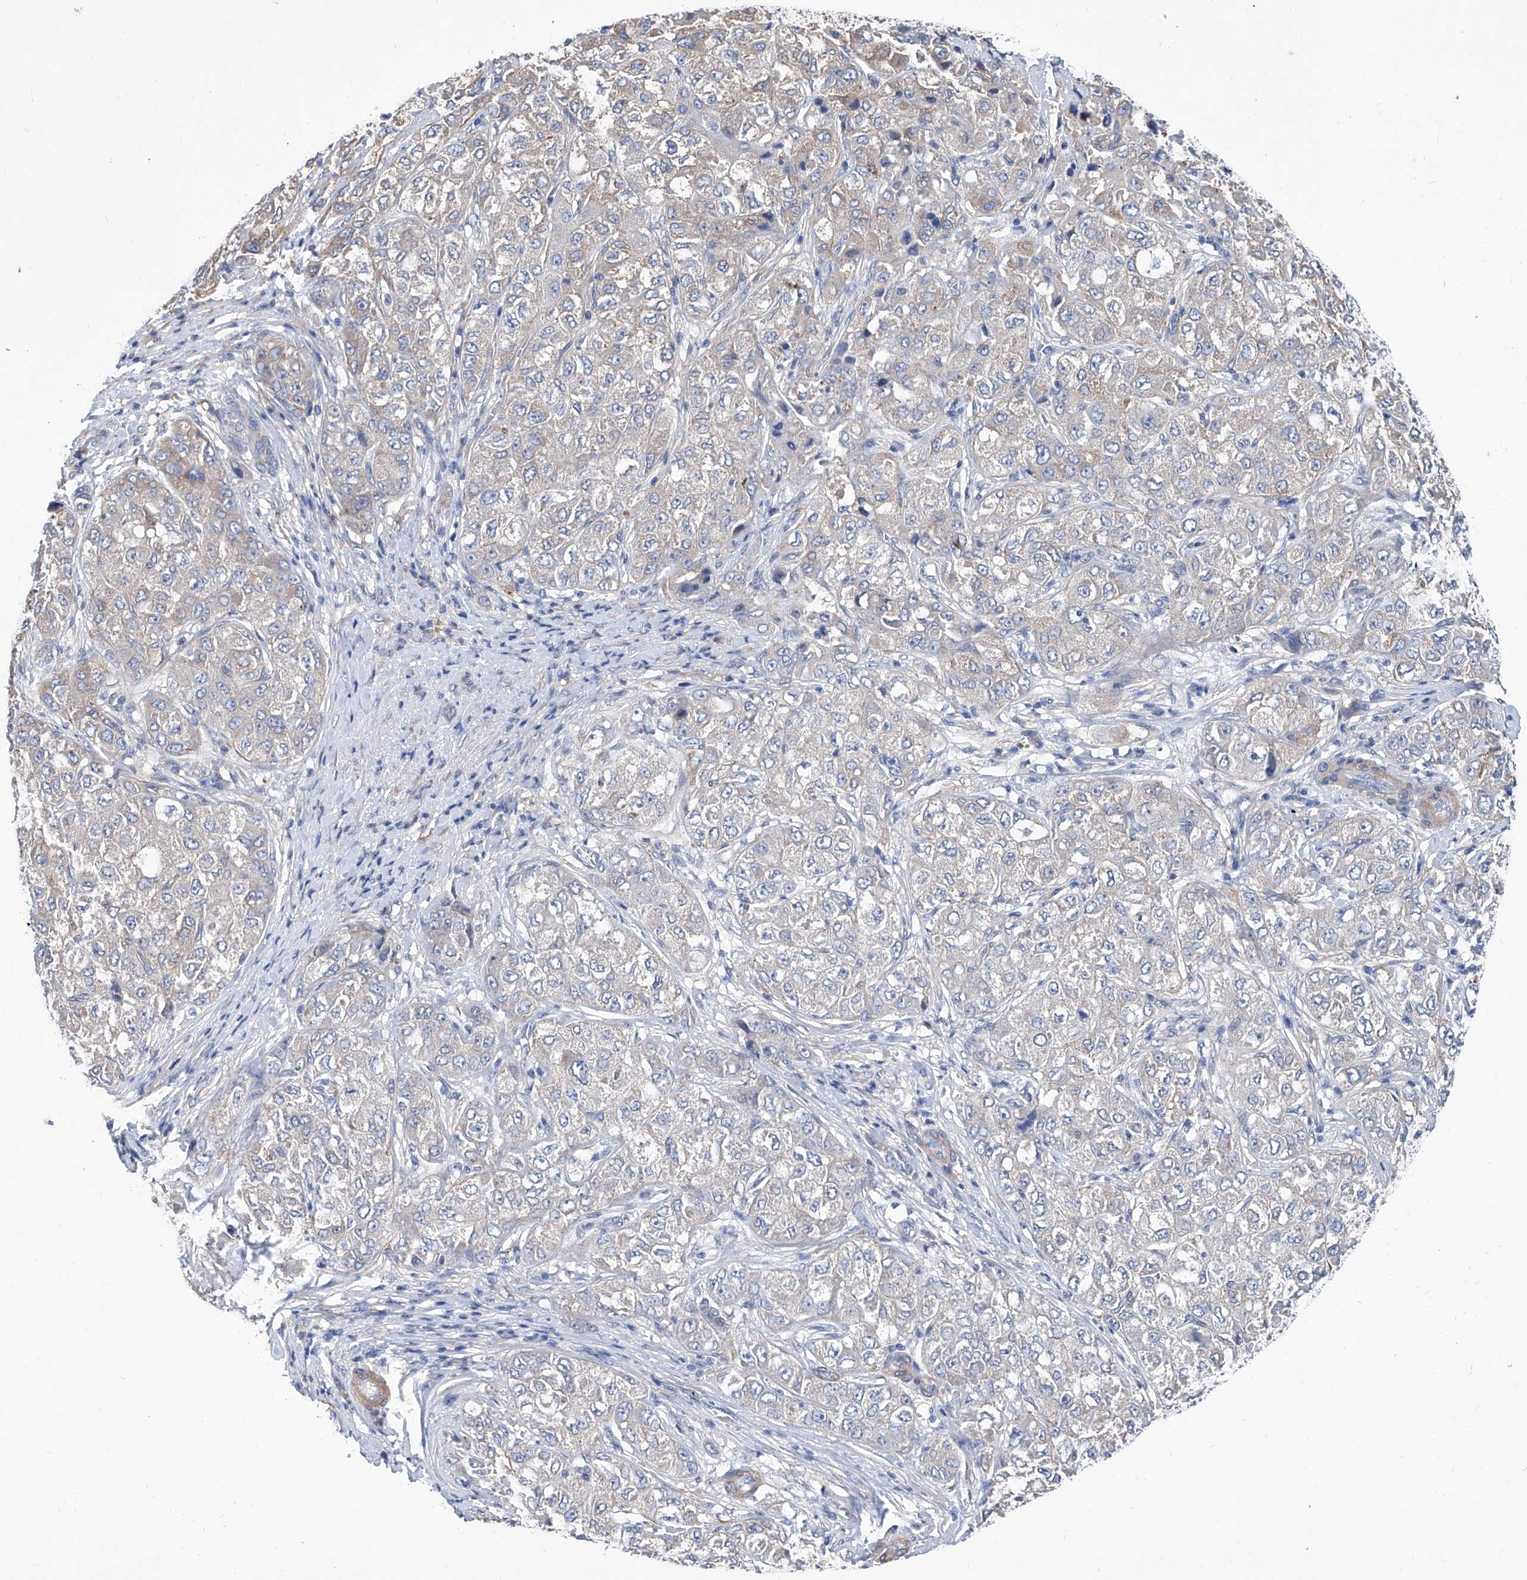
{"staining": {"intensity": "negative", "quantity": "none", "location": "none"}, "tissue": "liver cancer", "cell_type": "Tumor cells", "image_type": "cancer", "snomed": [{"axis": "morphology", "description": "Carcinoma, Hepatocellular, NOS"}, {"axis": "topography", "description": "Liver"}], "caption": "Human liver cancer stained for a protein using immunohistochemistry (IHC) demonstrates no positivity in tumor cells.", "gene": "SMS", "patient": {"sex": "male", "age": 80}}